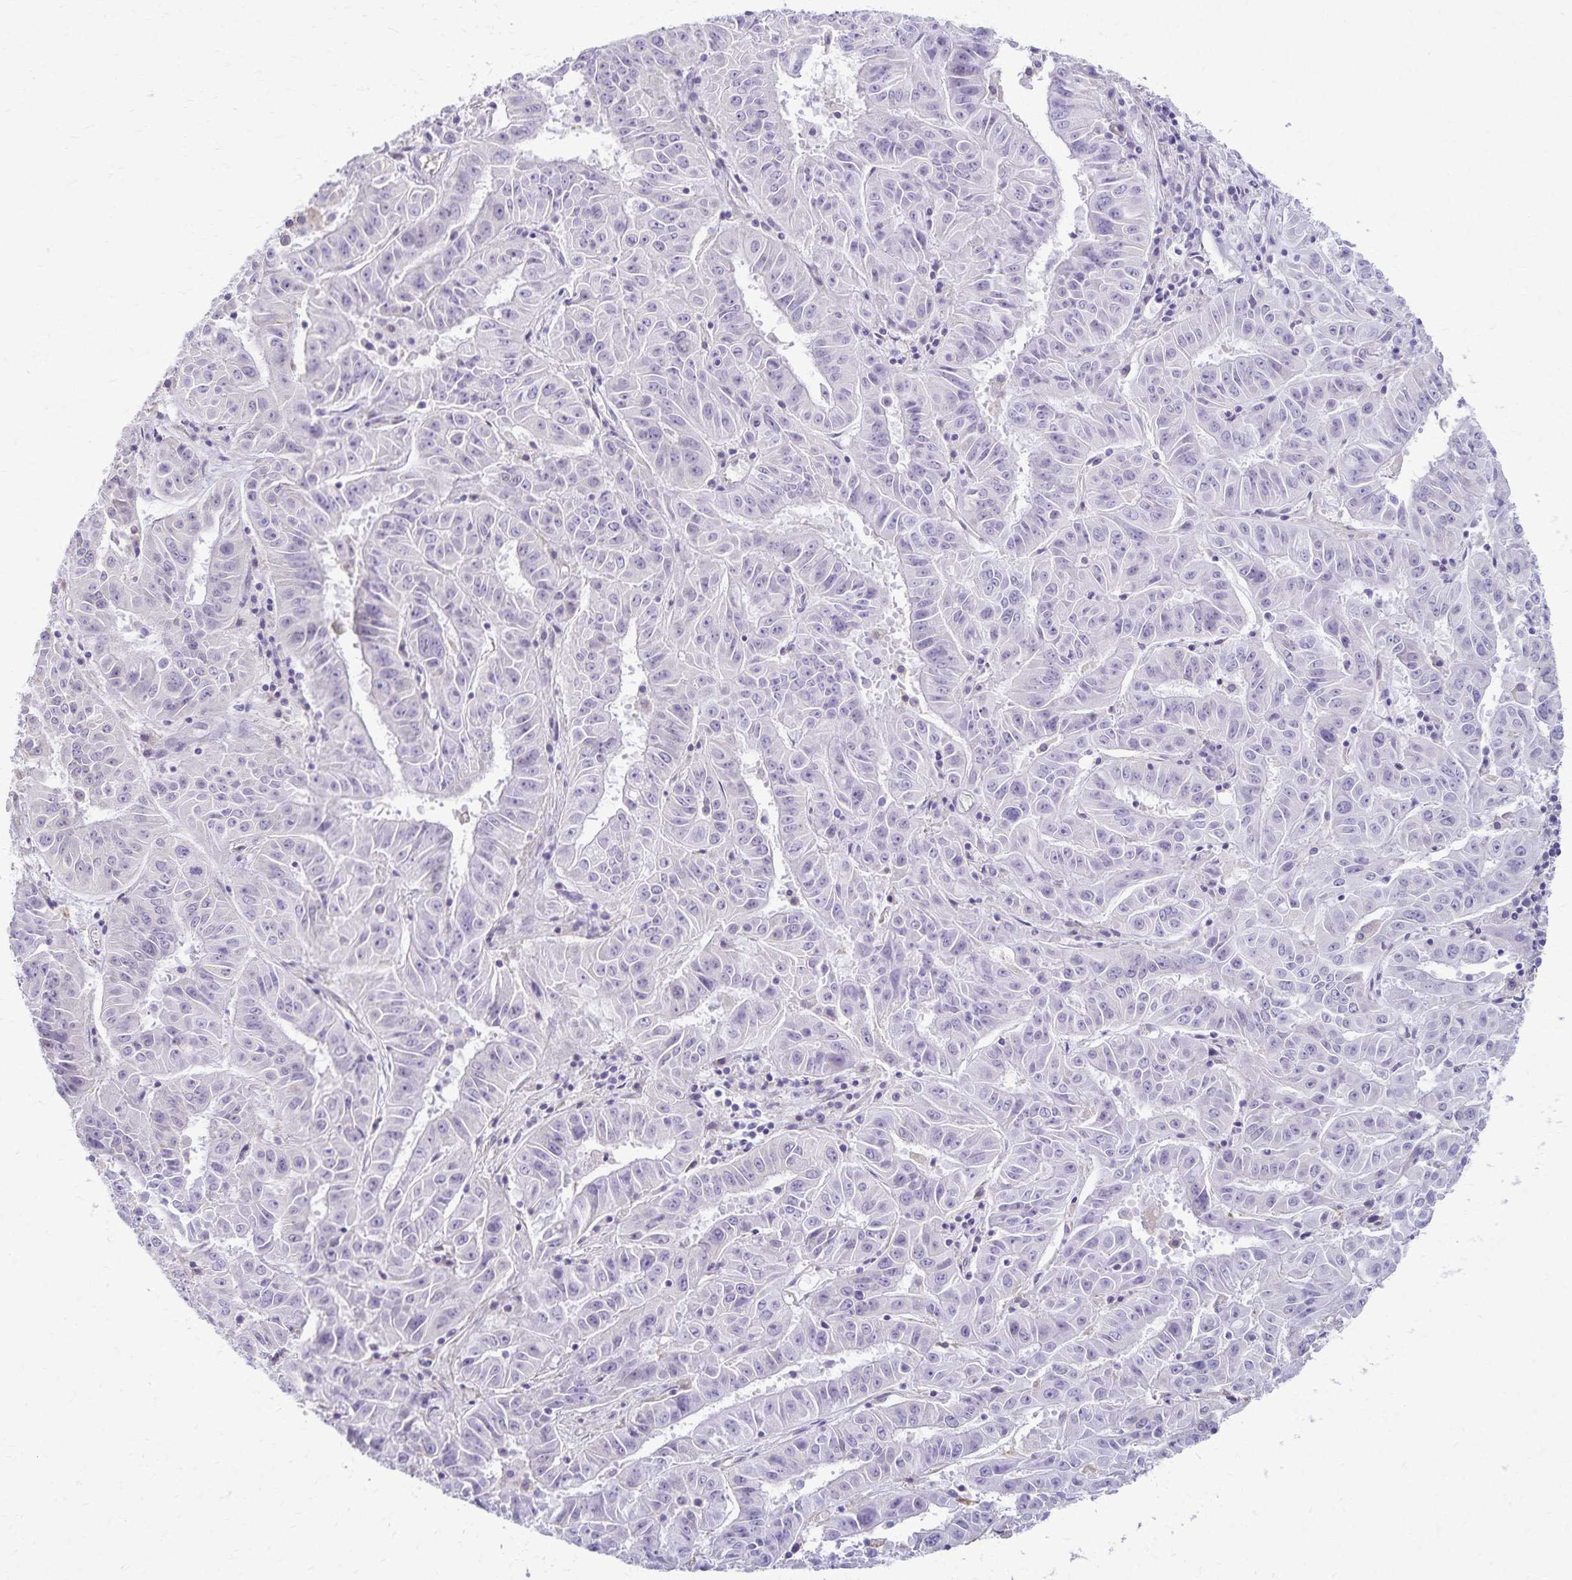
{"staining": {"intensity": "negative", "quantity": "none", "location": "none"}, "tissue": "pancreatic cancer", "cell_type": "Tumor cells", "image_type": "cancer", "snomed": [{"axis": "morphology", "description": "Adenocarcinoma, NOS"}, {"axis": "topography", "description": "Pancreas"}], "caption": "A high-resolution histopathology image shows immunohistochemistry staining of pancreatic cancer, which exhibits no significant staining in tumor cells.", "gene": "KISS1", "patient": {"sex": "male", "age": 63}}